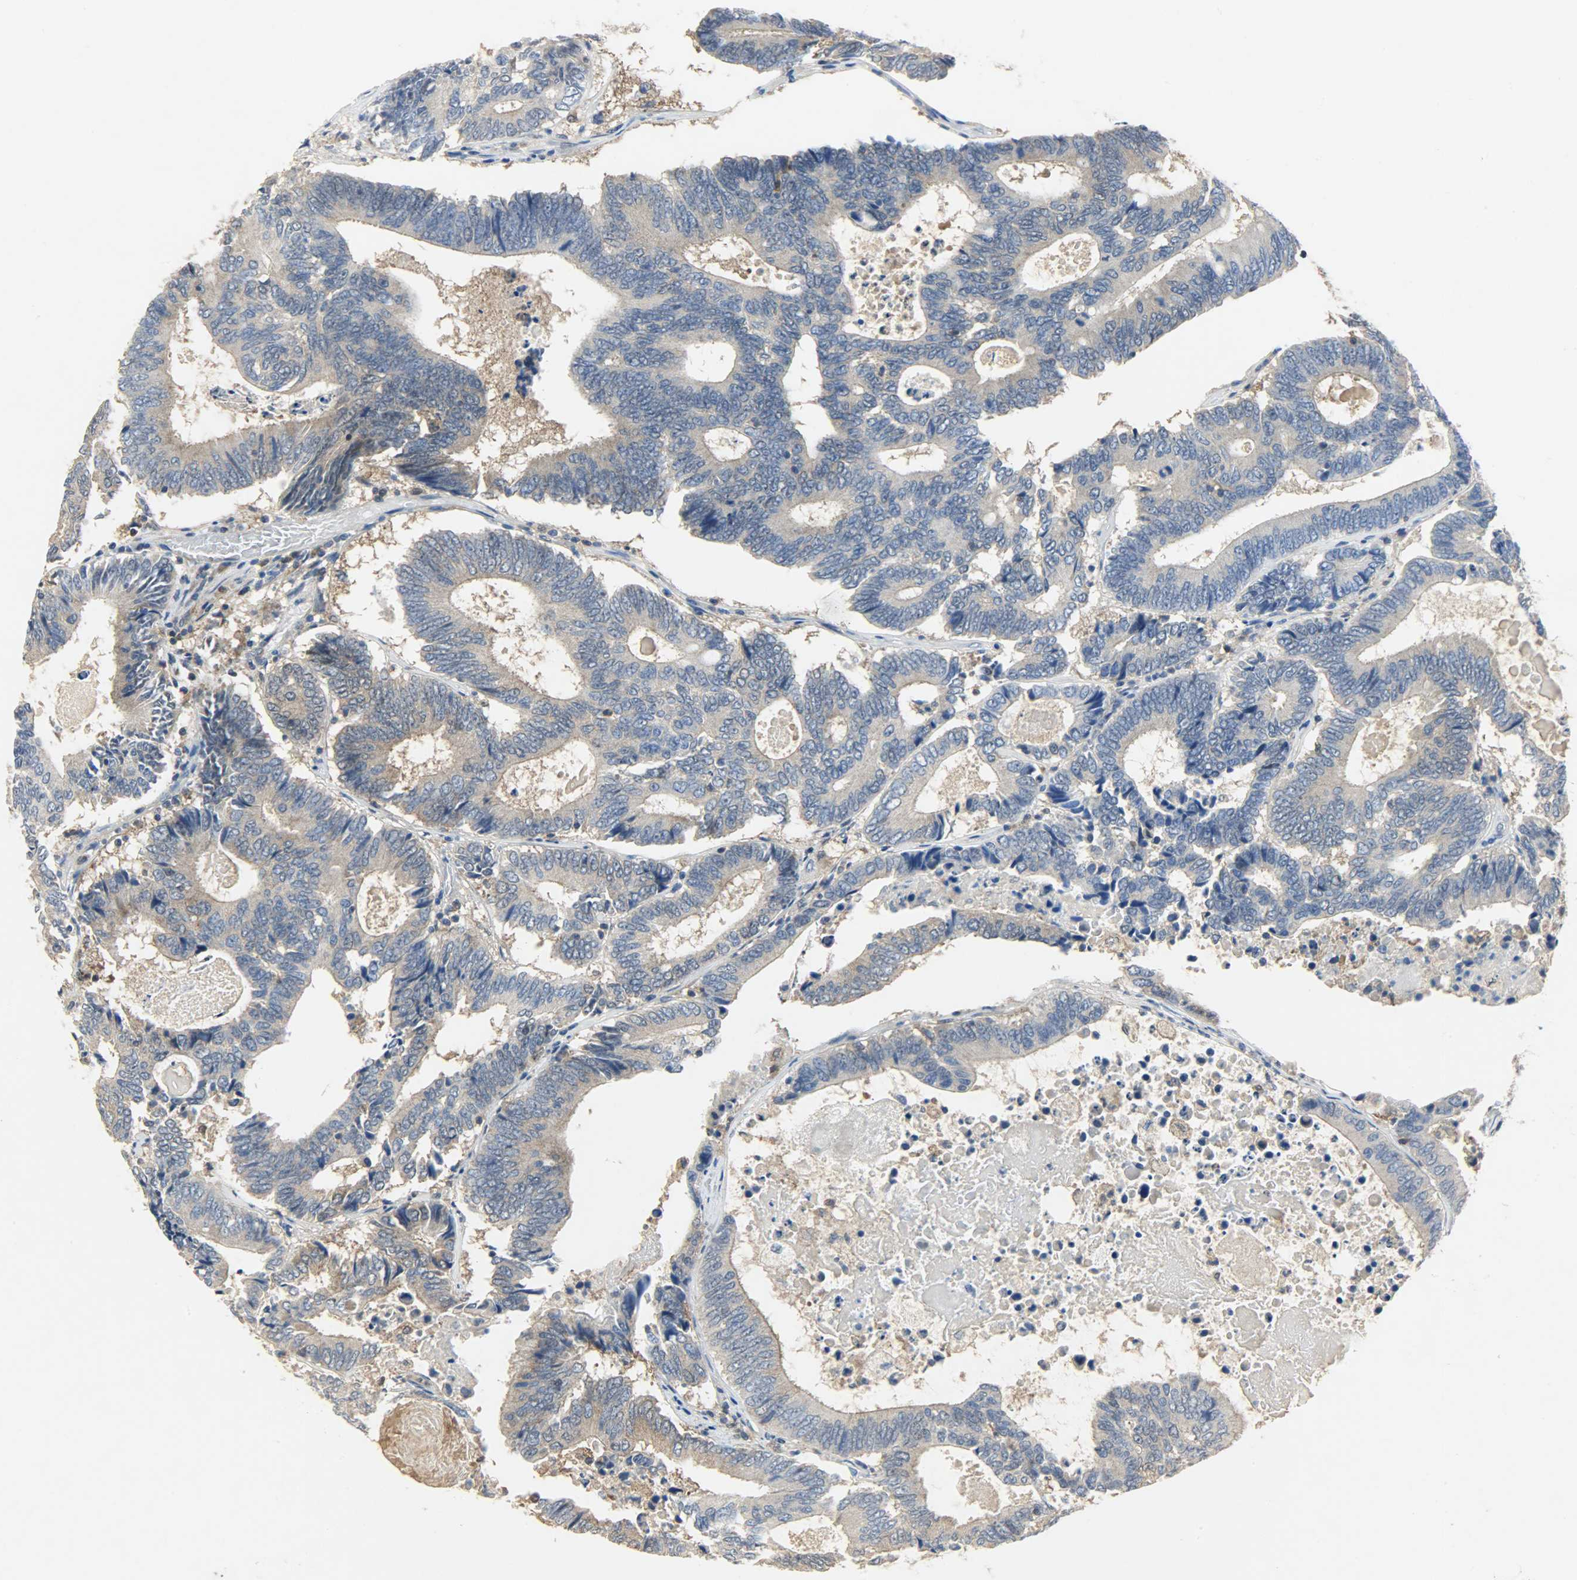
{"staining": {"intensity": "moderate", "quantity": ">75%", "location": "cytoplasmic/membranous"}, "tissue": "colorectal cancer", "cell_type": "Tumor cells", "image_type": "cancer", "snomed": [{"axis": "morphology", "description": "Adenocarcinoma, NOS"}, {"axis": "topography", "description": "Colon"}], "caption": "The micrograph exhibits immunohistochemical staining of colorectal cancer. There is moderate cytoplasmic/membranous positivity is identified in about >75% of tumor cells.", "gene": "TRIM21", "patient": {"sex": "female", "age": 78}}